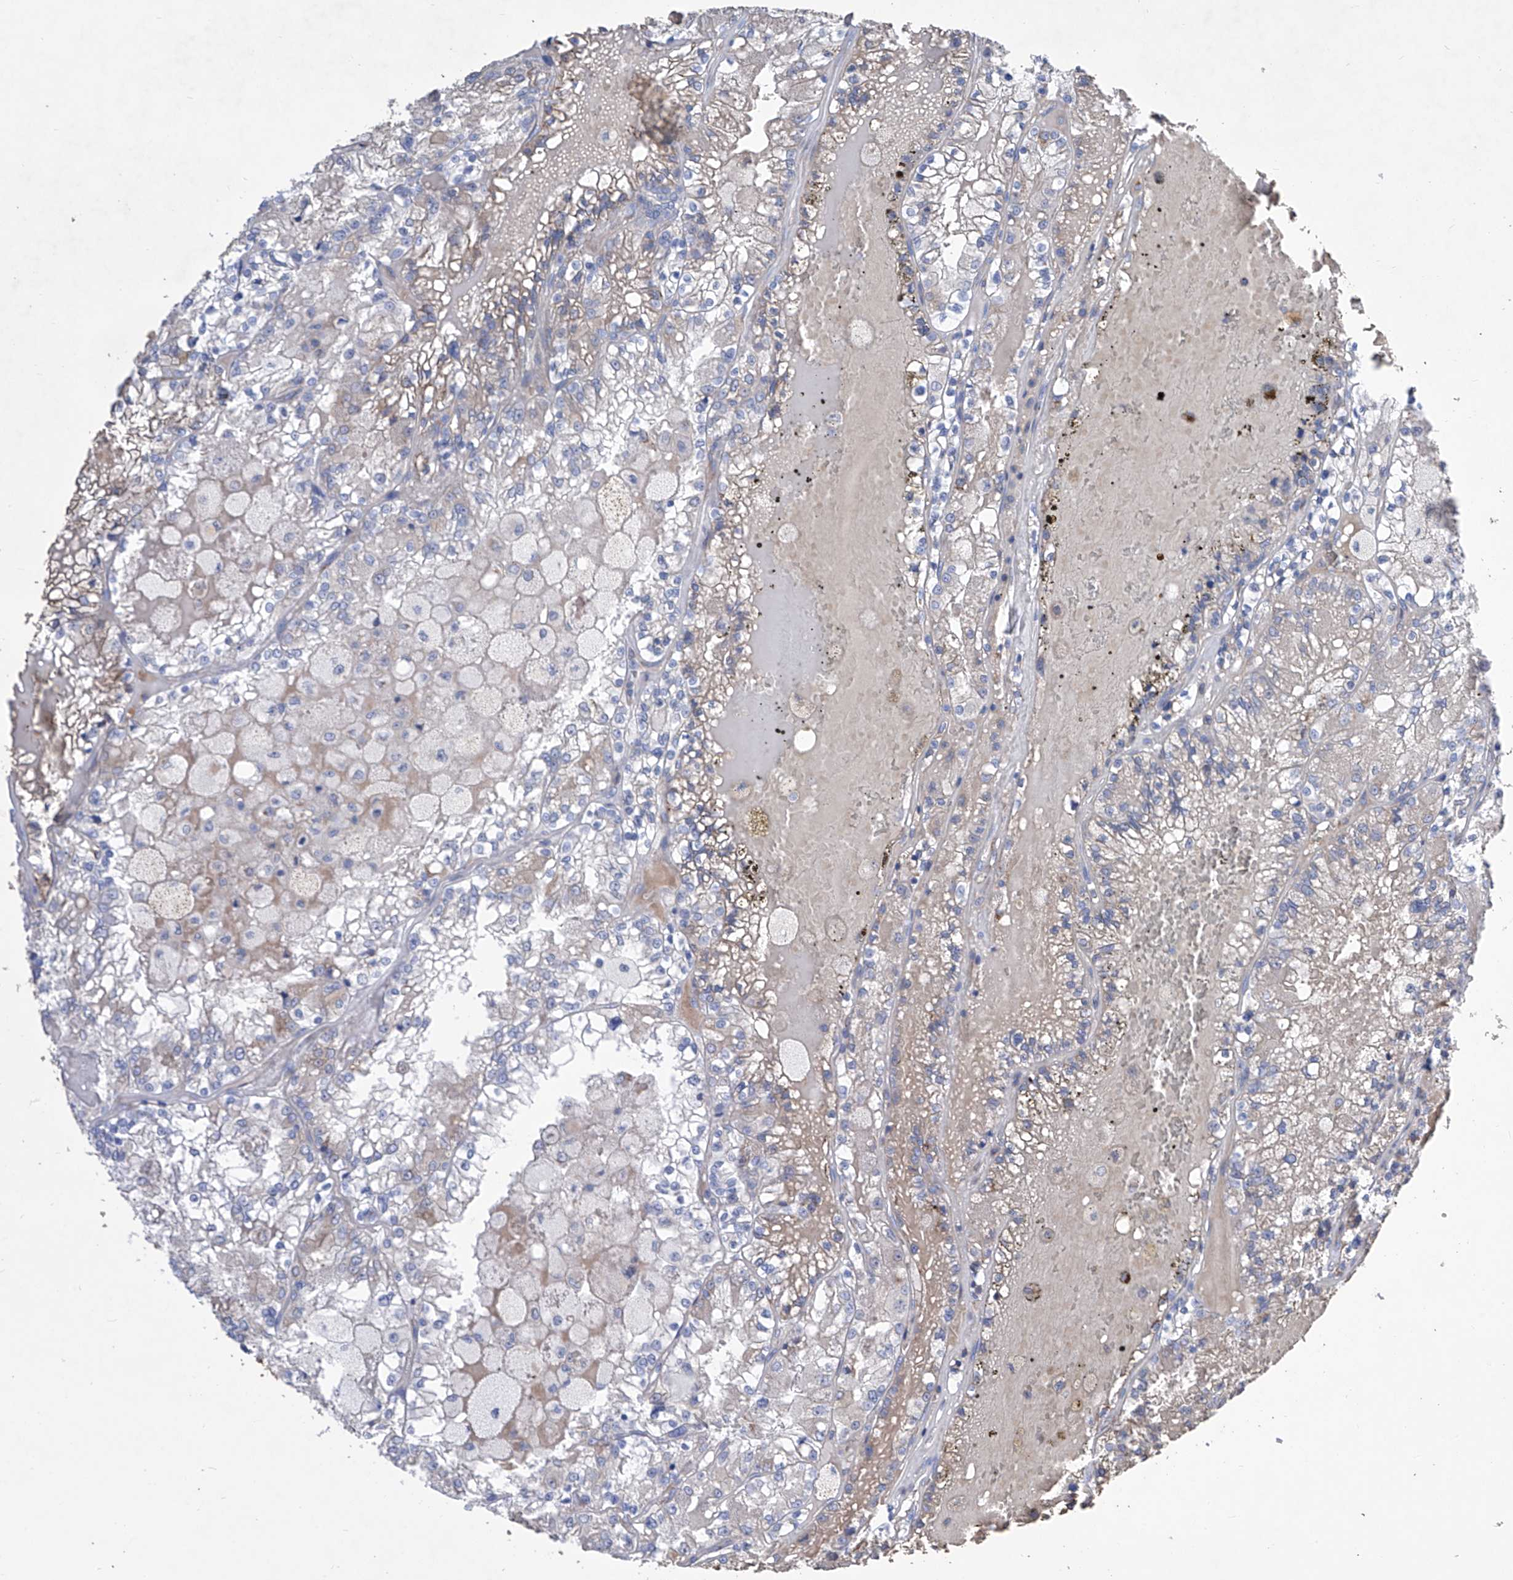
{"staining": {"intensity": "negative", "quantity": "none", "location": "none"}, "tissue": "renal cancer", "cell_type": "Tumor cells", "image_type": "cancer", "snomed": [{"axis": "morphology", "description": "Adenocarcinoma, NOS"}, {"axis": "topography", "description": "Kidney"}], "caption": "Immunohistochemistry of human adenocarcinoma (renal) shows no positivity in tumor cells.", "gene": "TJAP1", "patient": {"sex": "female", "age": 56}}